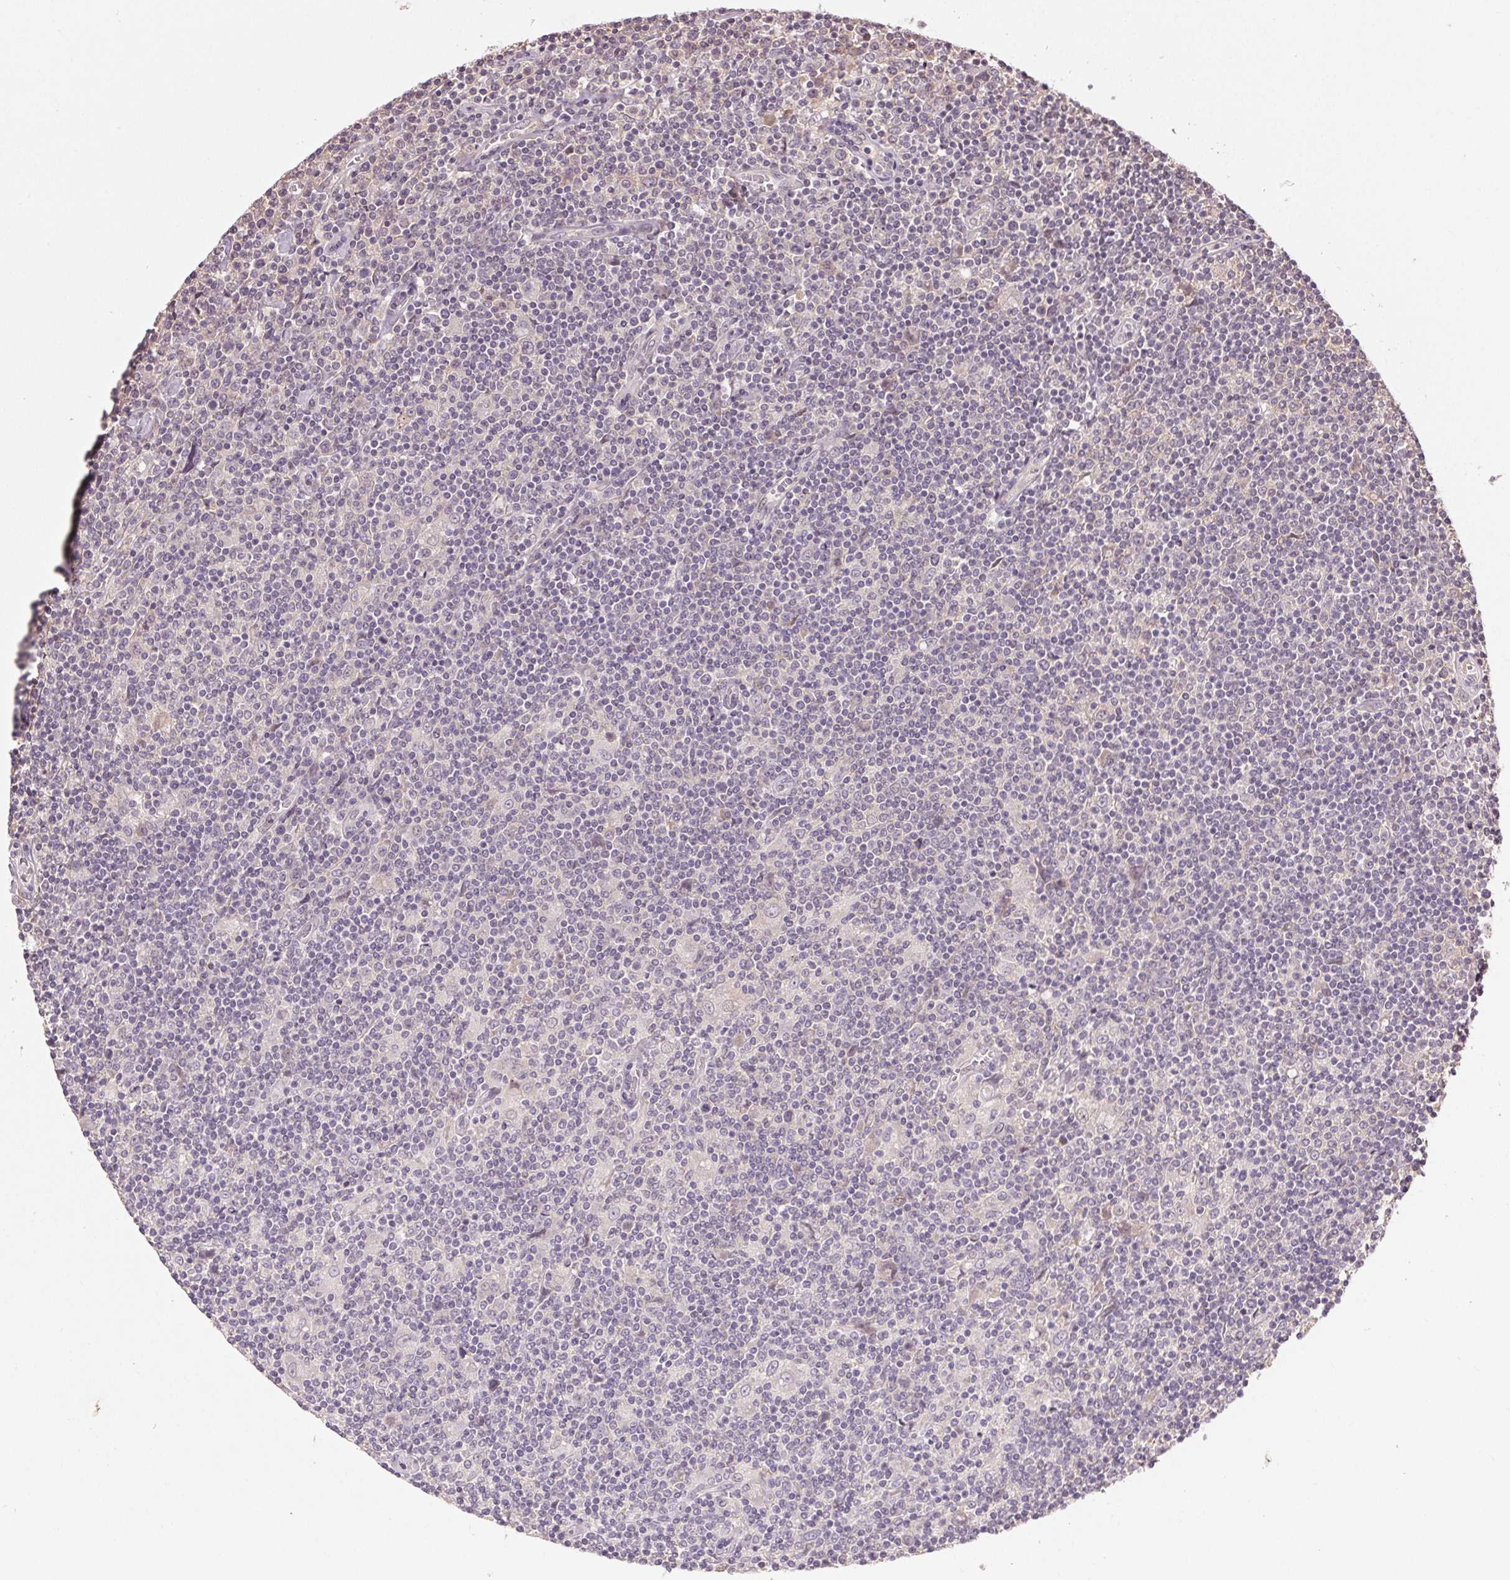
{"staining": {"intensity": "negative", "quantity": "none", "location": "none"}, "tissue": "lymphoma", "cell_type": "Tumor cells", "image_type": "cancer", "snomed": [{"axis": "morphology", "description": "Hodgkin's disease, NOS"}, {"axis": "topography", "description": "Lymph node"}], "caption": "This is an immunohistochemistry (IHC) micrograph of lymphoma. There is no staining in tumor cells.", "gene": "ATP1B3", "patient": {"sex": "male", "age": 40}}